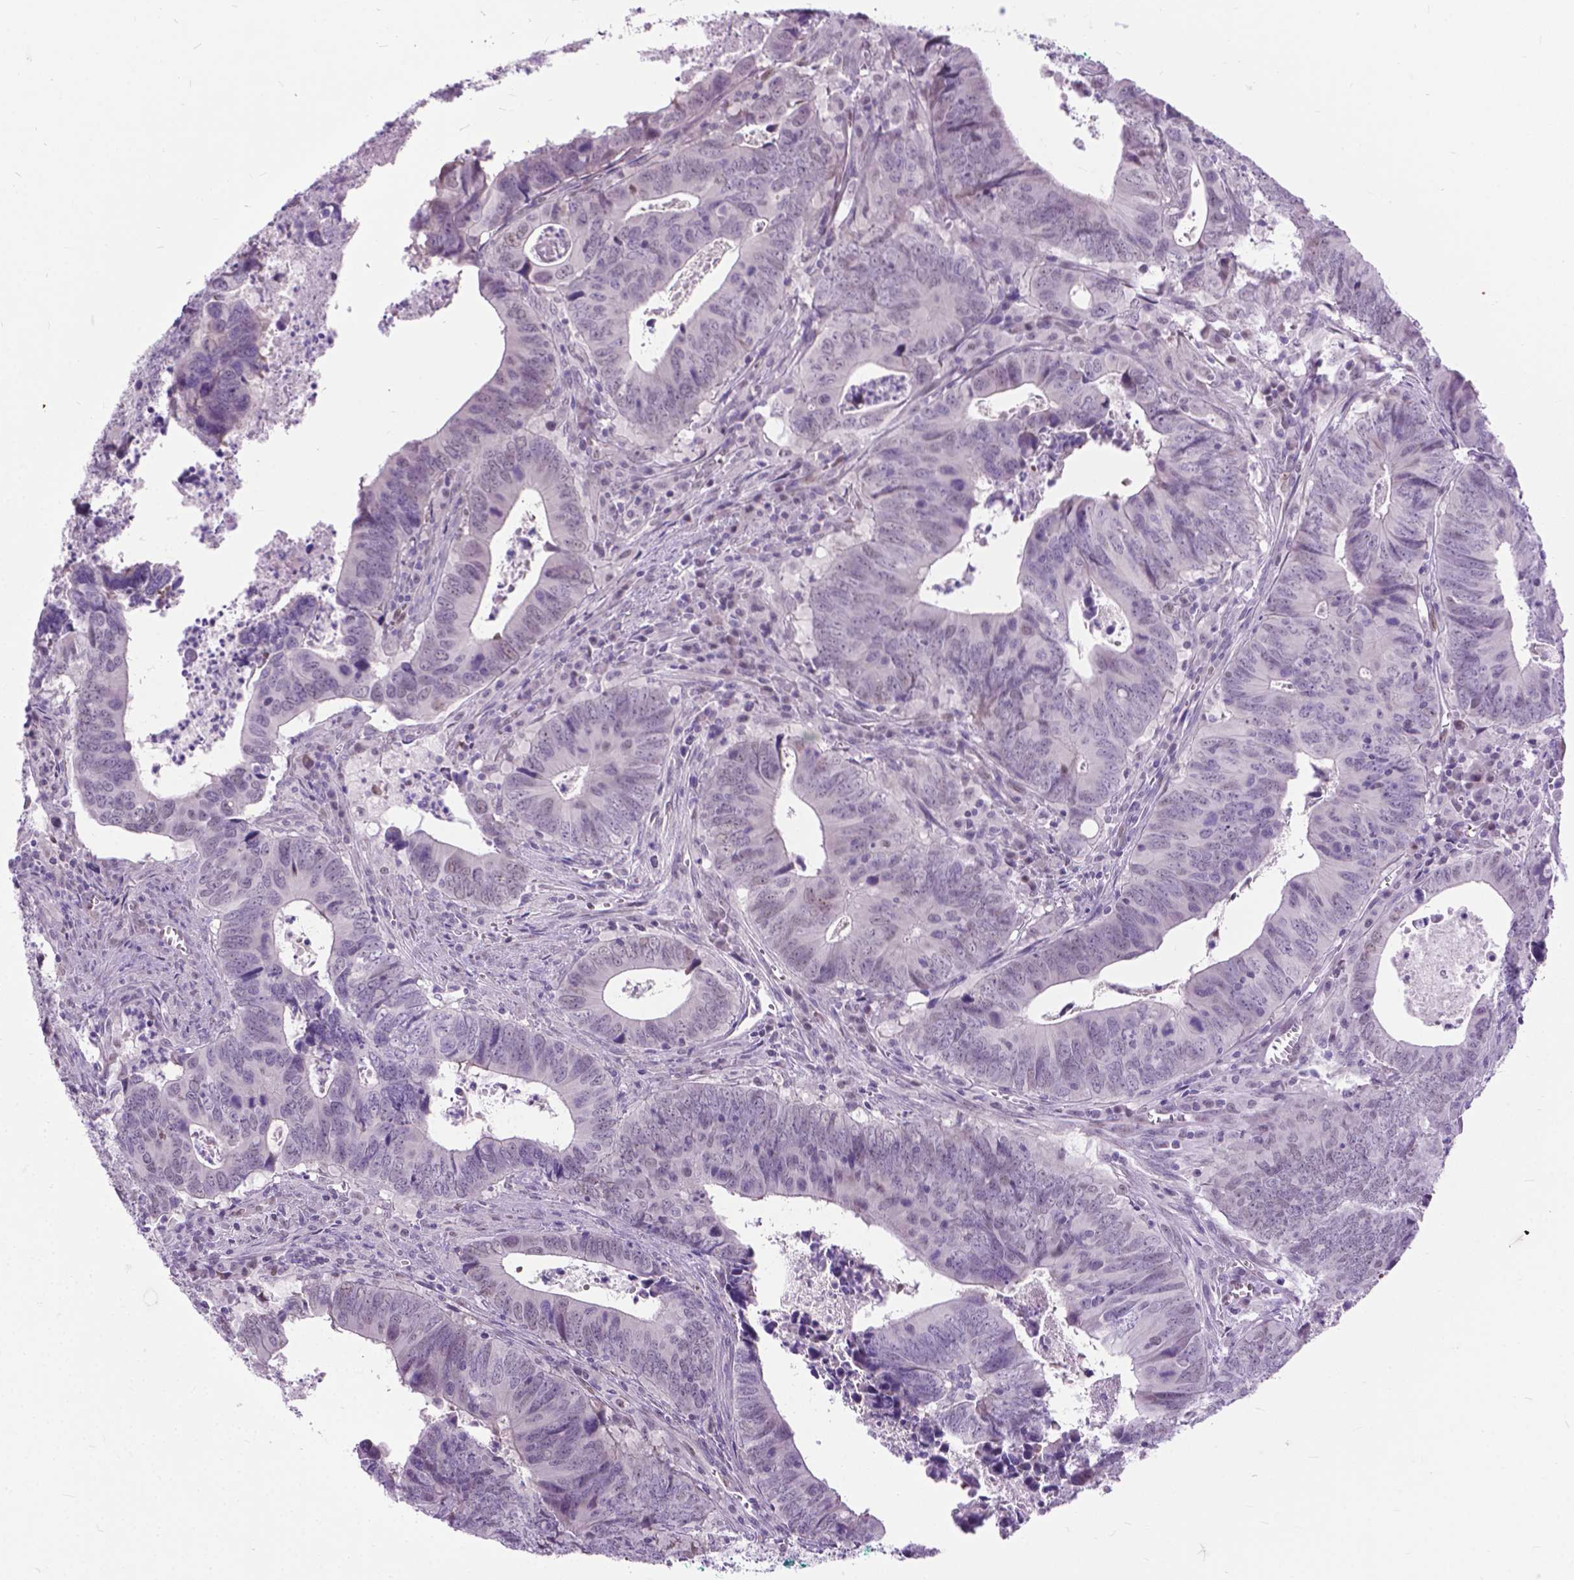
{"staining": {"intensity": "negative", "quantity": "none", "location": "none"}, "tissue": "colorectal cancer", "cell_type": "Tumor cells", "image_type": "cancer", "snomed": [{"axis": "morphology", "description": "Adenocarcinoma, NOS"}, {"axis": "topography", "description": "Colon"}], "caption": "This is a histopathology image of IHC staining of adenocarcinoma (colorectal), which shows no positivity in tumor cells. (IHC, brightfield microscopy, high magnification).", "gene": "APCDD1L", "patient": {"sex": "female", "age": 82}}